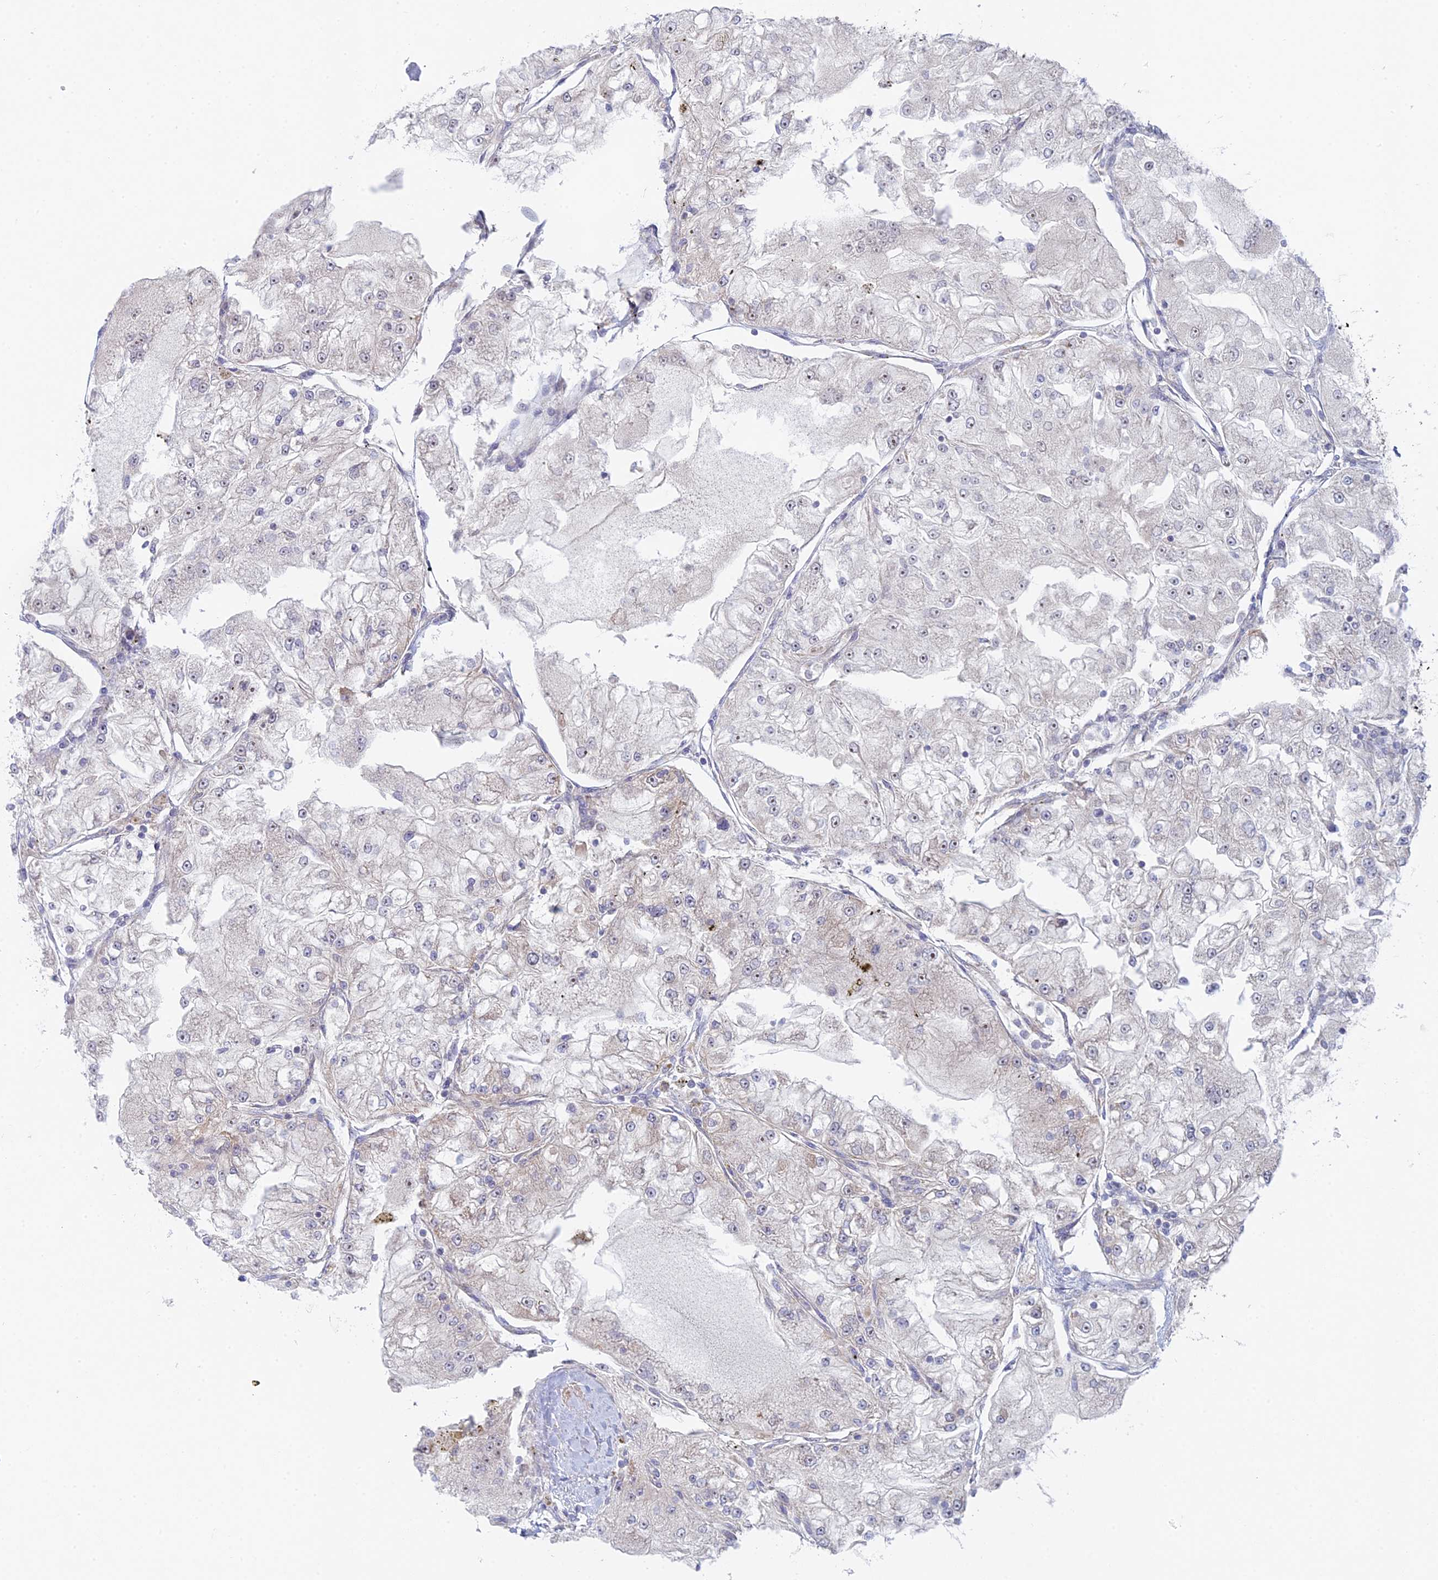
{"staining": {"intensity": "negative", "quantity": "none", "location": "none"}, "tissue": "renal cancer", "cell_type": "Tumor cells", "image_type": "cancer", "snomed": [{"axis": "morphology", "description": "Adenocarcinoma, NOS"}, {"axis": "topography", "description": "Kidney"}], "caption": "The immunohistochemistry (IHC) photomicrograph has no significant expression in tumor cells of renal adenocarcinoma tissue.", "gene": "INCA1", "patient": {"sex": "female", "age": 72}}